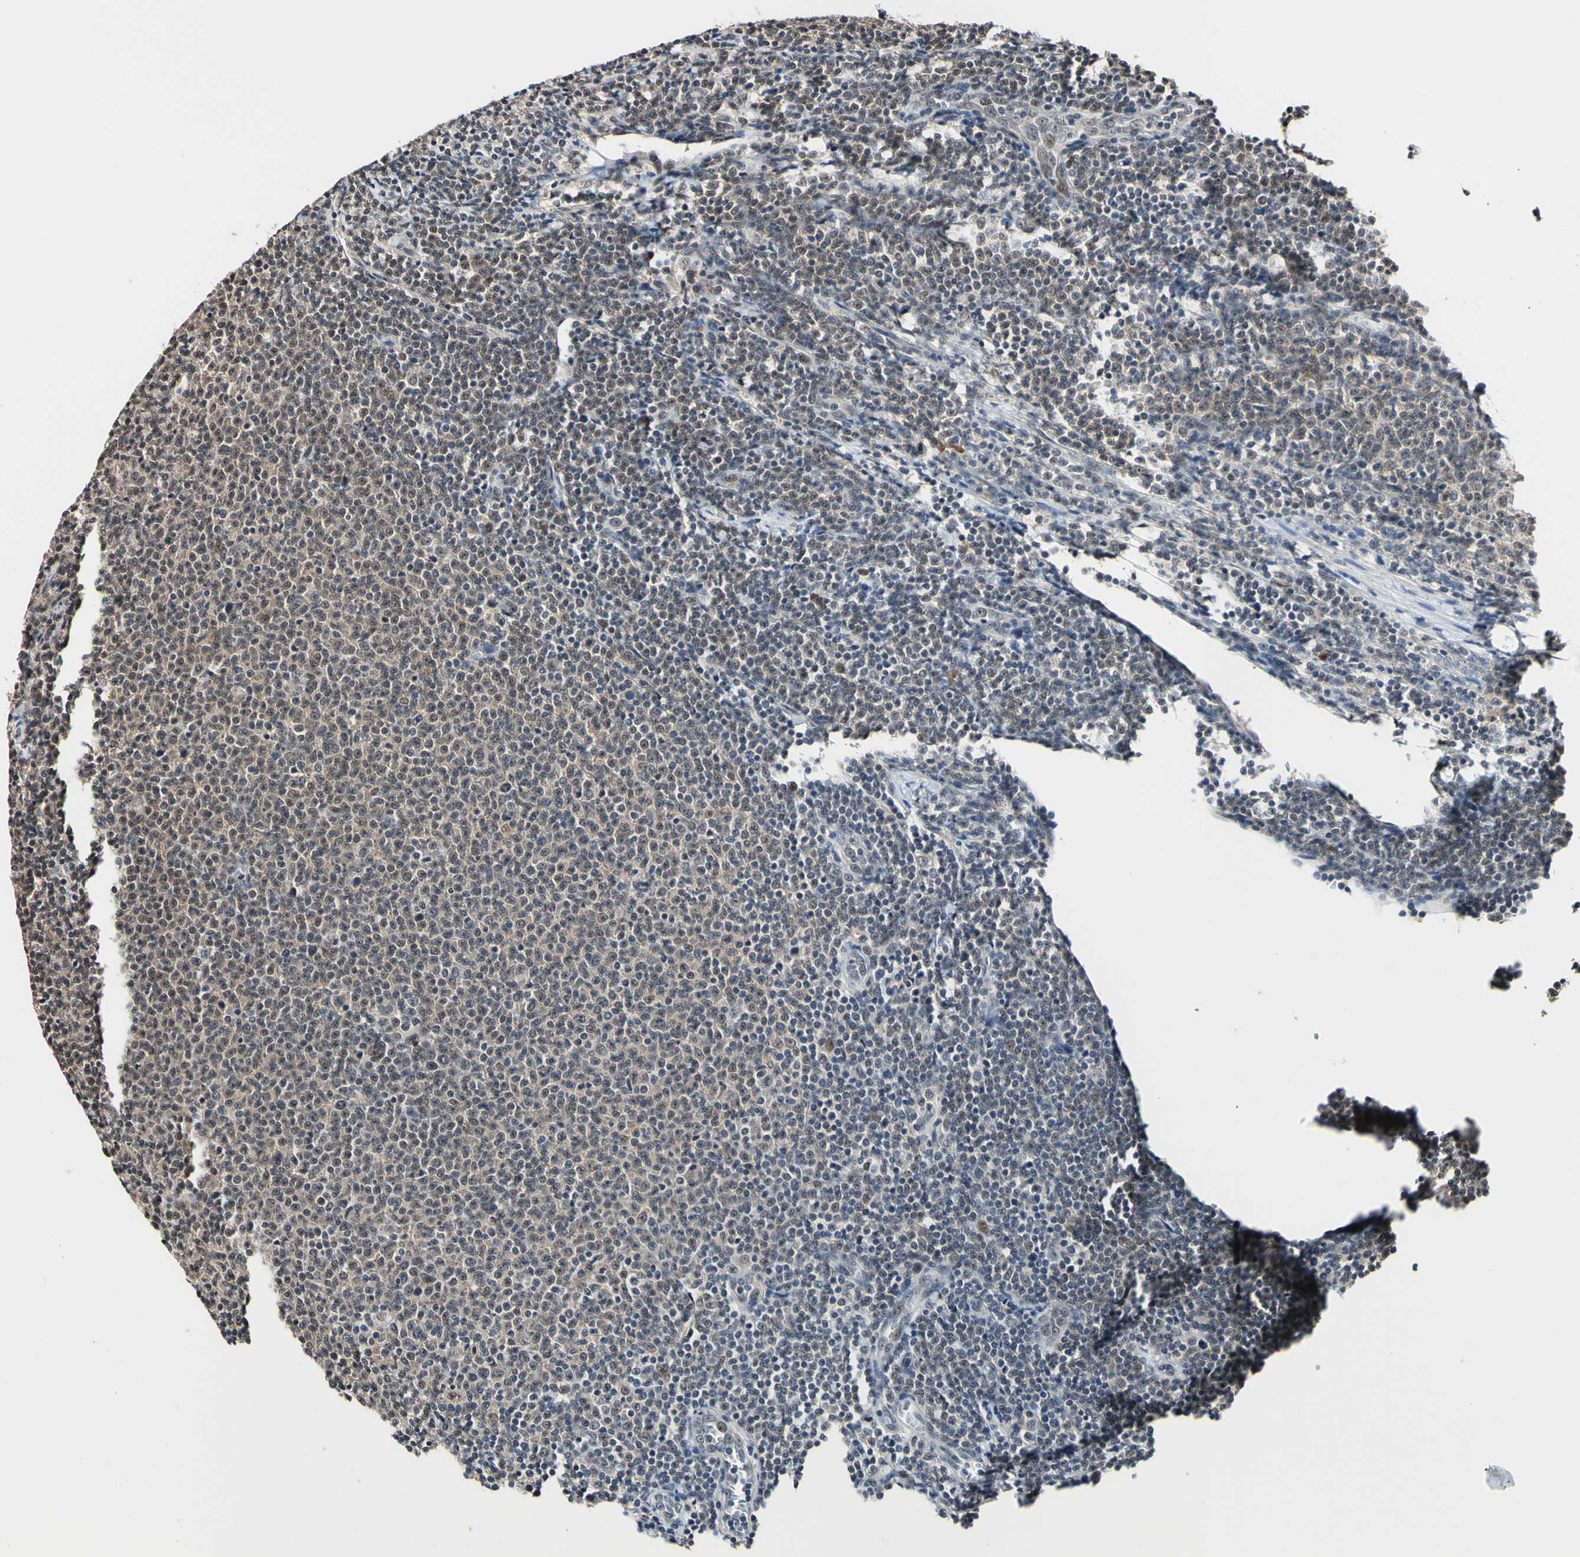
{"staining": {"intensity": "weak", "quantity": ">75%", "location": "cytoplasmic/membranous,nuclear"}, "tissue": "lymphoma", "cell_type": "Tumor cells", "image_type": "cancer", "snomed": [{"axis": "morphology", "description": "Malignant lymphoma, non-Hodgkin's type, Low grade"}, {"axis": "topography", "description": "Lymph node"}], "caption": "Lymphoma stained for a protein displays weak cytoplasmic/membranous and nuclear positivity in tumor cells.", "gene": "PSMD10", "patient": {"sex": "male", "age": 66}}